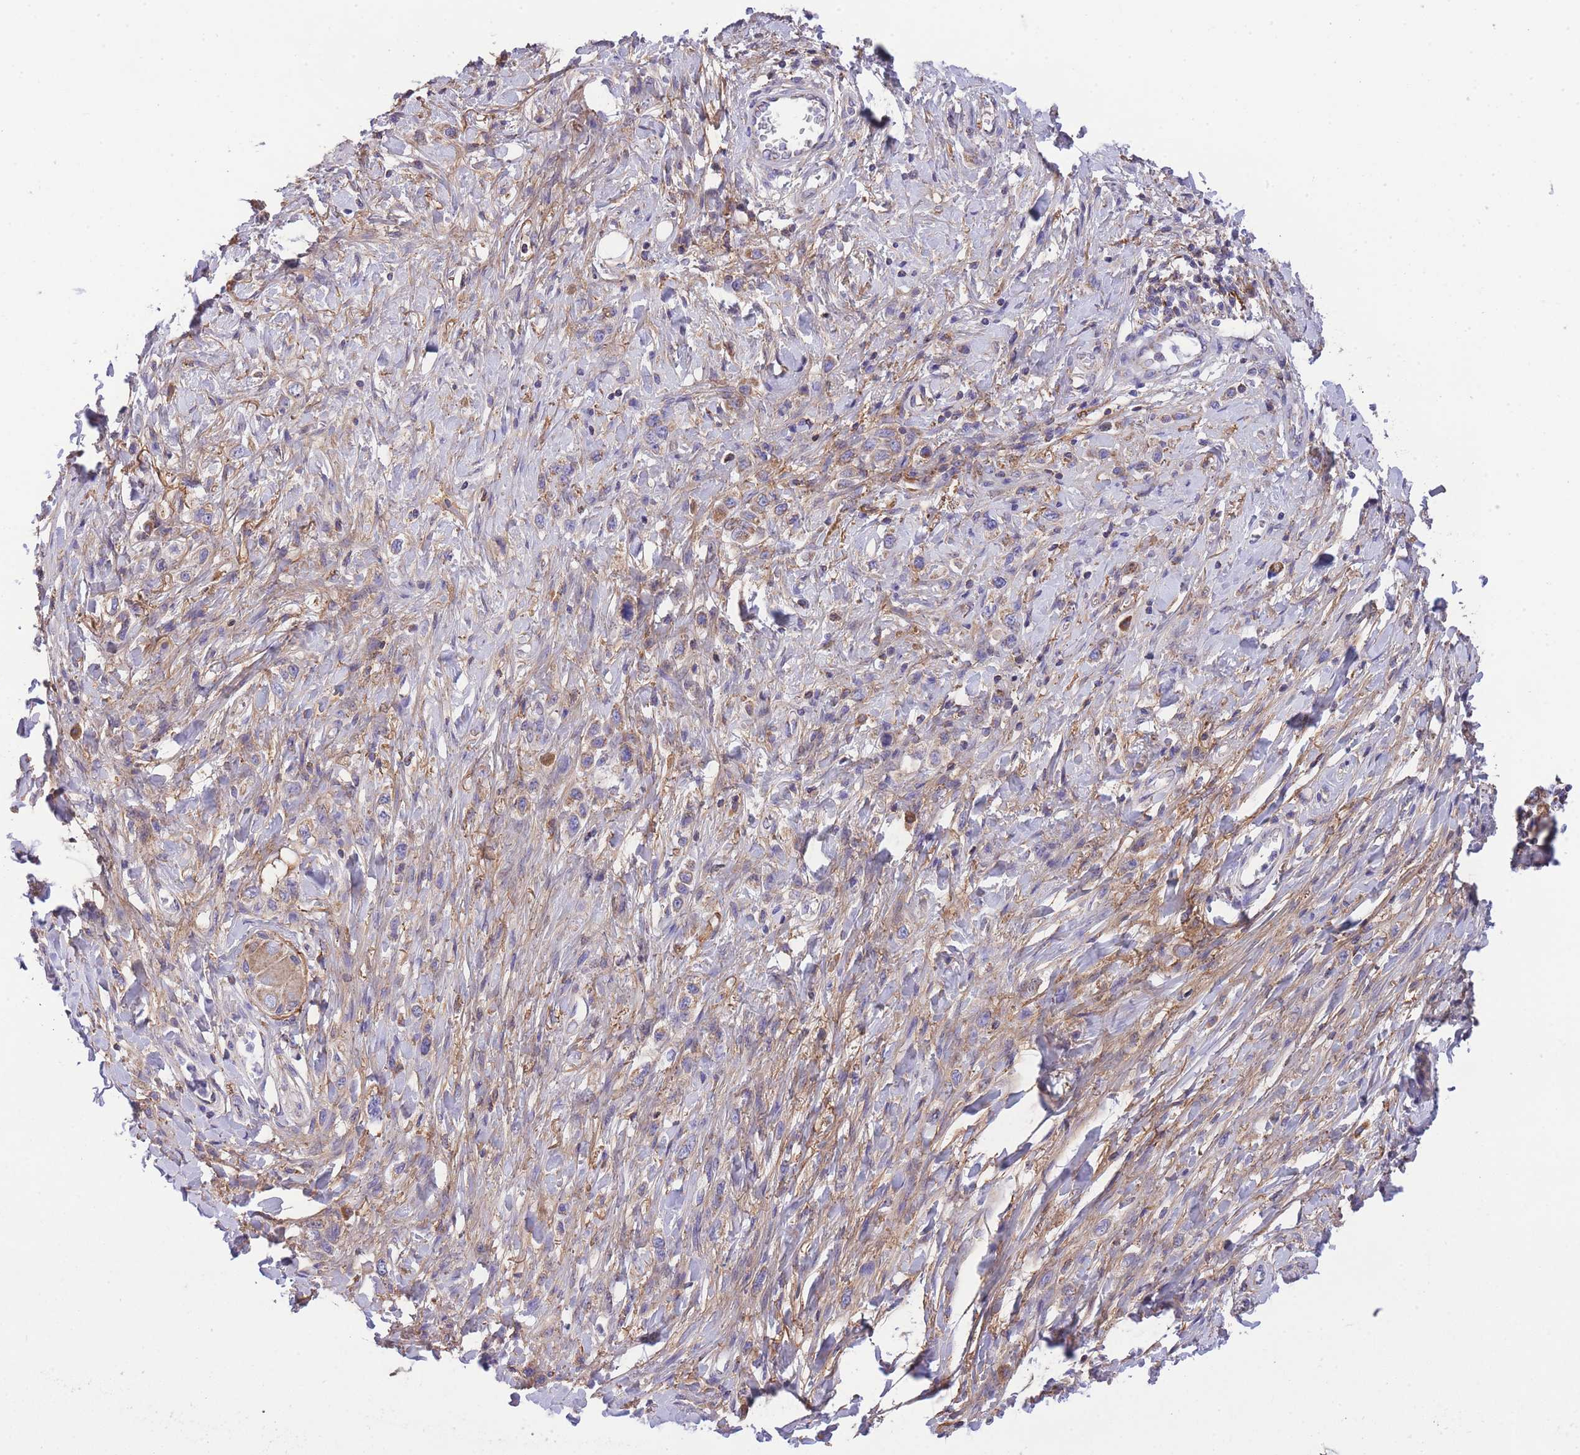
{"staining": {"intensity": "negative", "quantity": "none", "location": "none"}, "tissue": "stomach cancer", "cell_type": "Tumor cells", "image_type": "cancer", "snomed": [{"axis": "morphology", "description": "Adenocarcinoma, NOS"}, {"axis": "topography", "description": "Stomach"}], "caption": "Tumor cells show no significant positivity in stomach cancer (adenocarcinoma).", "gene": "ST3GAL3", "patient": {"sex": "female", "age": 65}}